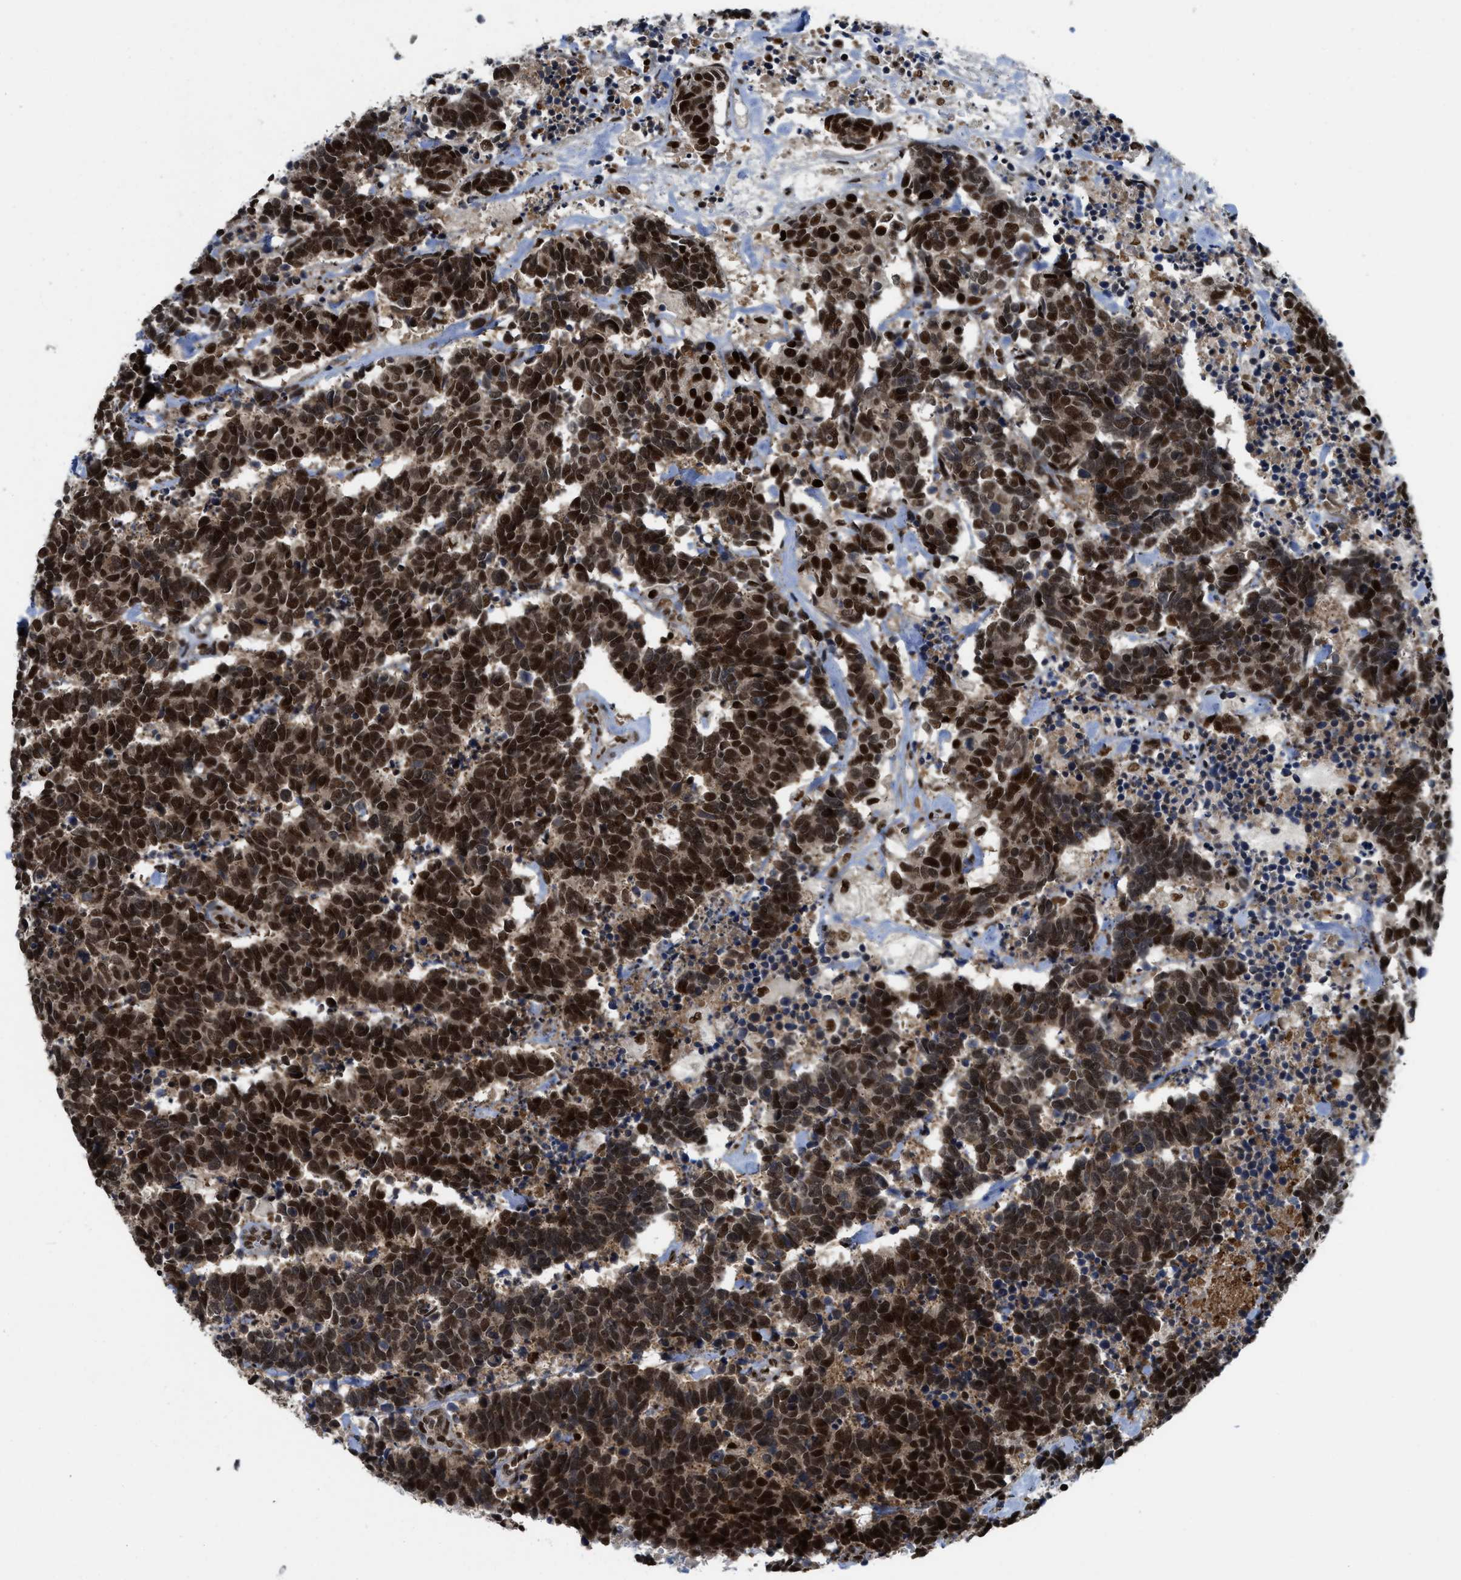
{"staining": {"intensity": "strong", "quantity": ">75%", "location": "nuclear"}, "tissue": "carcinoid", "cell_type": "Tumor cells", "image_type": "cancer", "snomed": [{"axis": "morphology", "description": "Carcinoma, NOS"}, {"axis": "morphology", "description": "Carcinoid, malignant, NOS"}, {"axis": "topography", "description": "Urinary bladder"}], "caption": "A brown stain labels strong nuclear positivity of a protein in human carcinoid tumor cells.", "gene": "RFX5", "patient": {"sex": "male", "age": 57}}